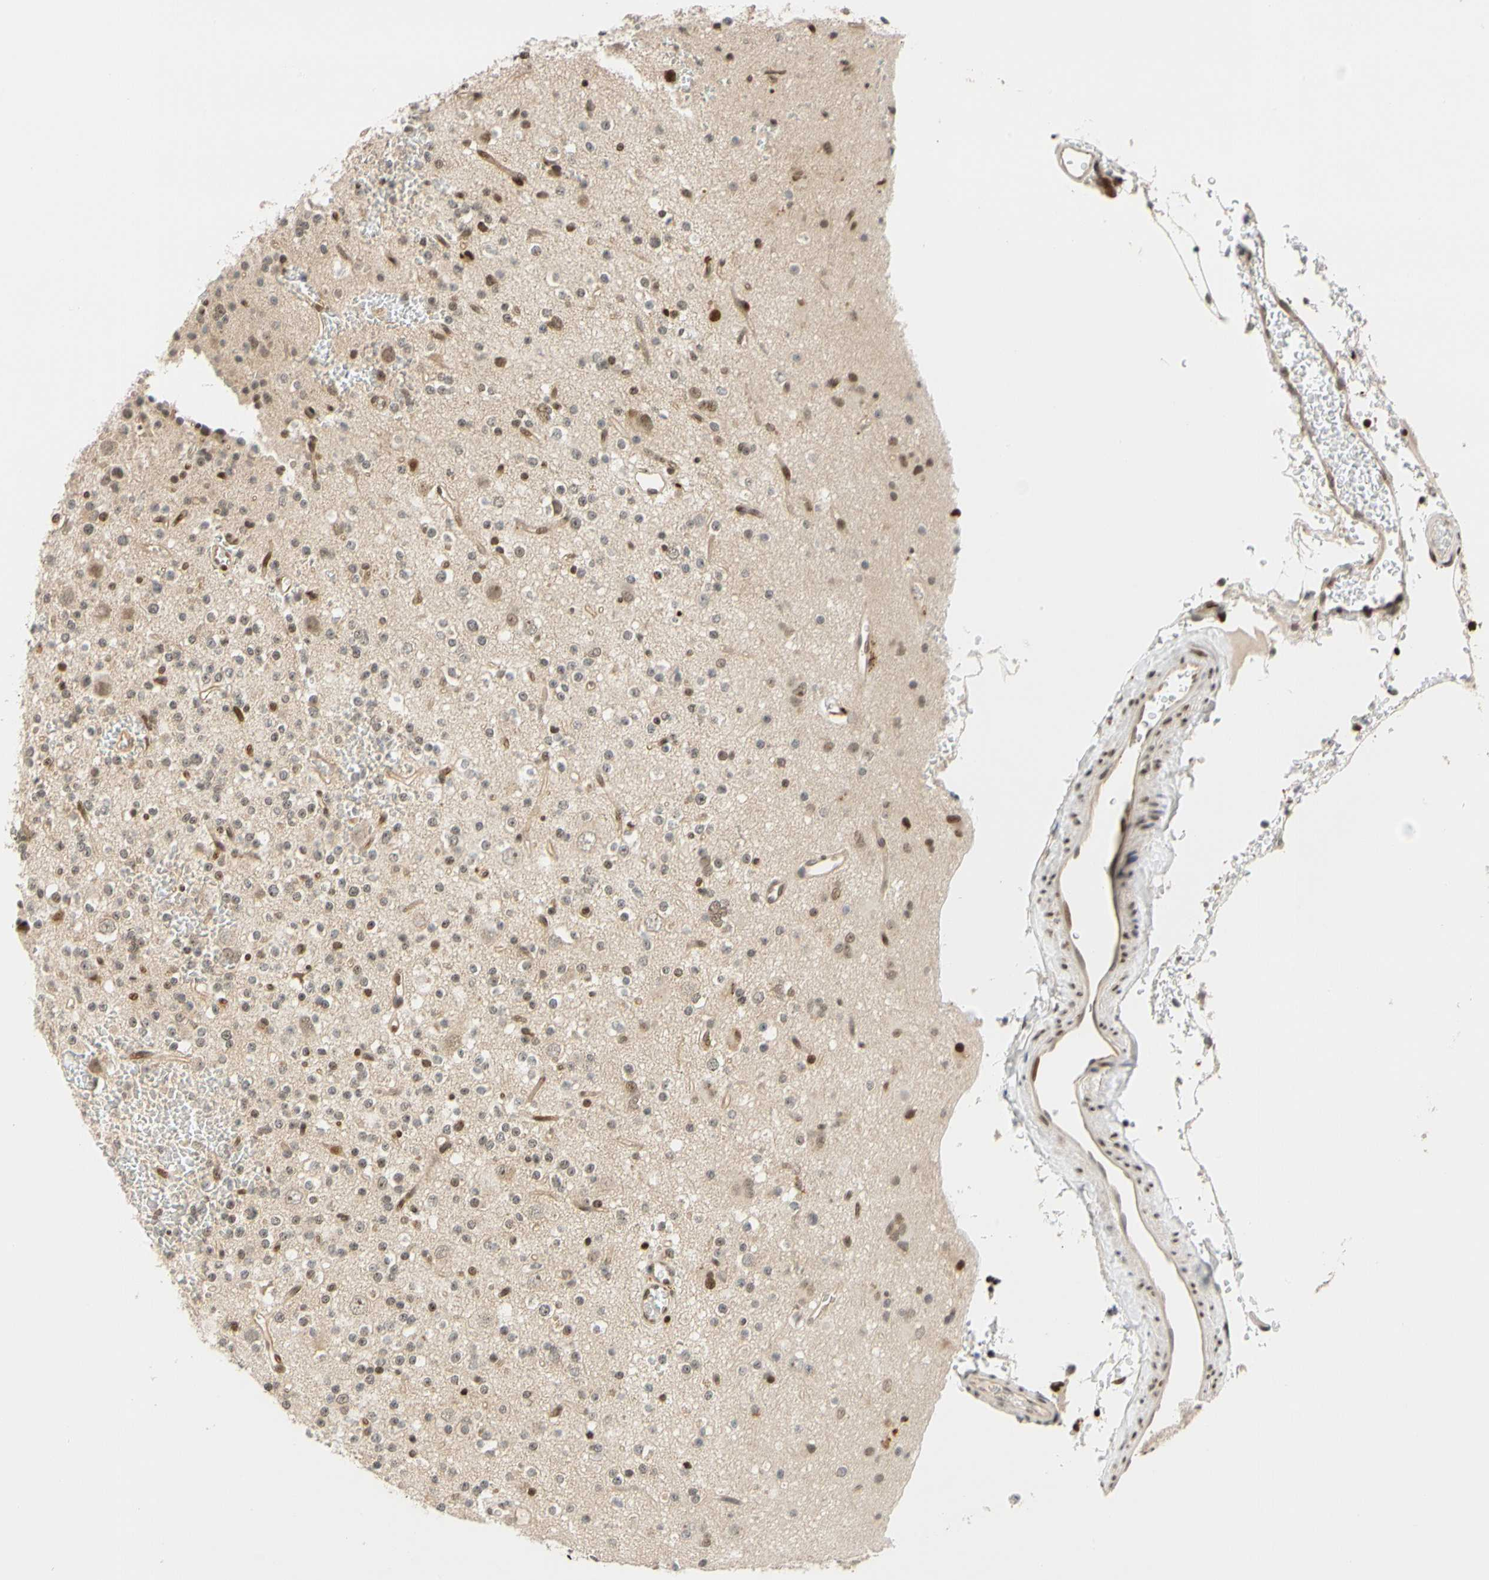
{"staining": {"intensity": "moderate", "quantity": "<25%", "location": "cytoplasmic/membranous,nuclear"}, "tissue": "glioma", "cell_type": "Tumor cells", "image_type": "cancer", "snomed": [{"axis": "morphology", "description": "Glioma, malignant, High grade"}, {"axis": "topography", "description": "Brain"}], "caption": "The micrograph demonstrates a brown stain indicating the presence of a protein in the cytoplasmic/membranous and nuclear of tumor cells in high-grade glioma (malignant). (IHC, brightfield microscopy, high magnification).", "gene": "CDK7", "patient": {"sex": "male", "age": 47}}